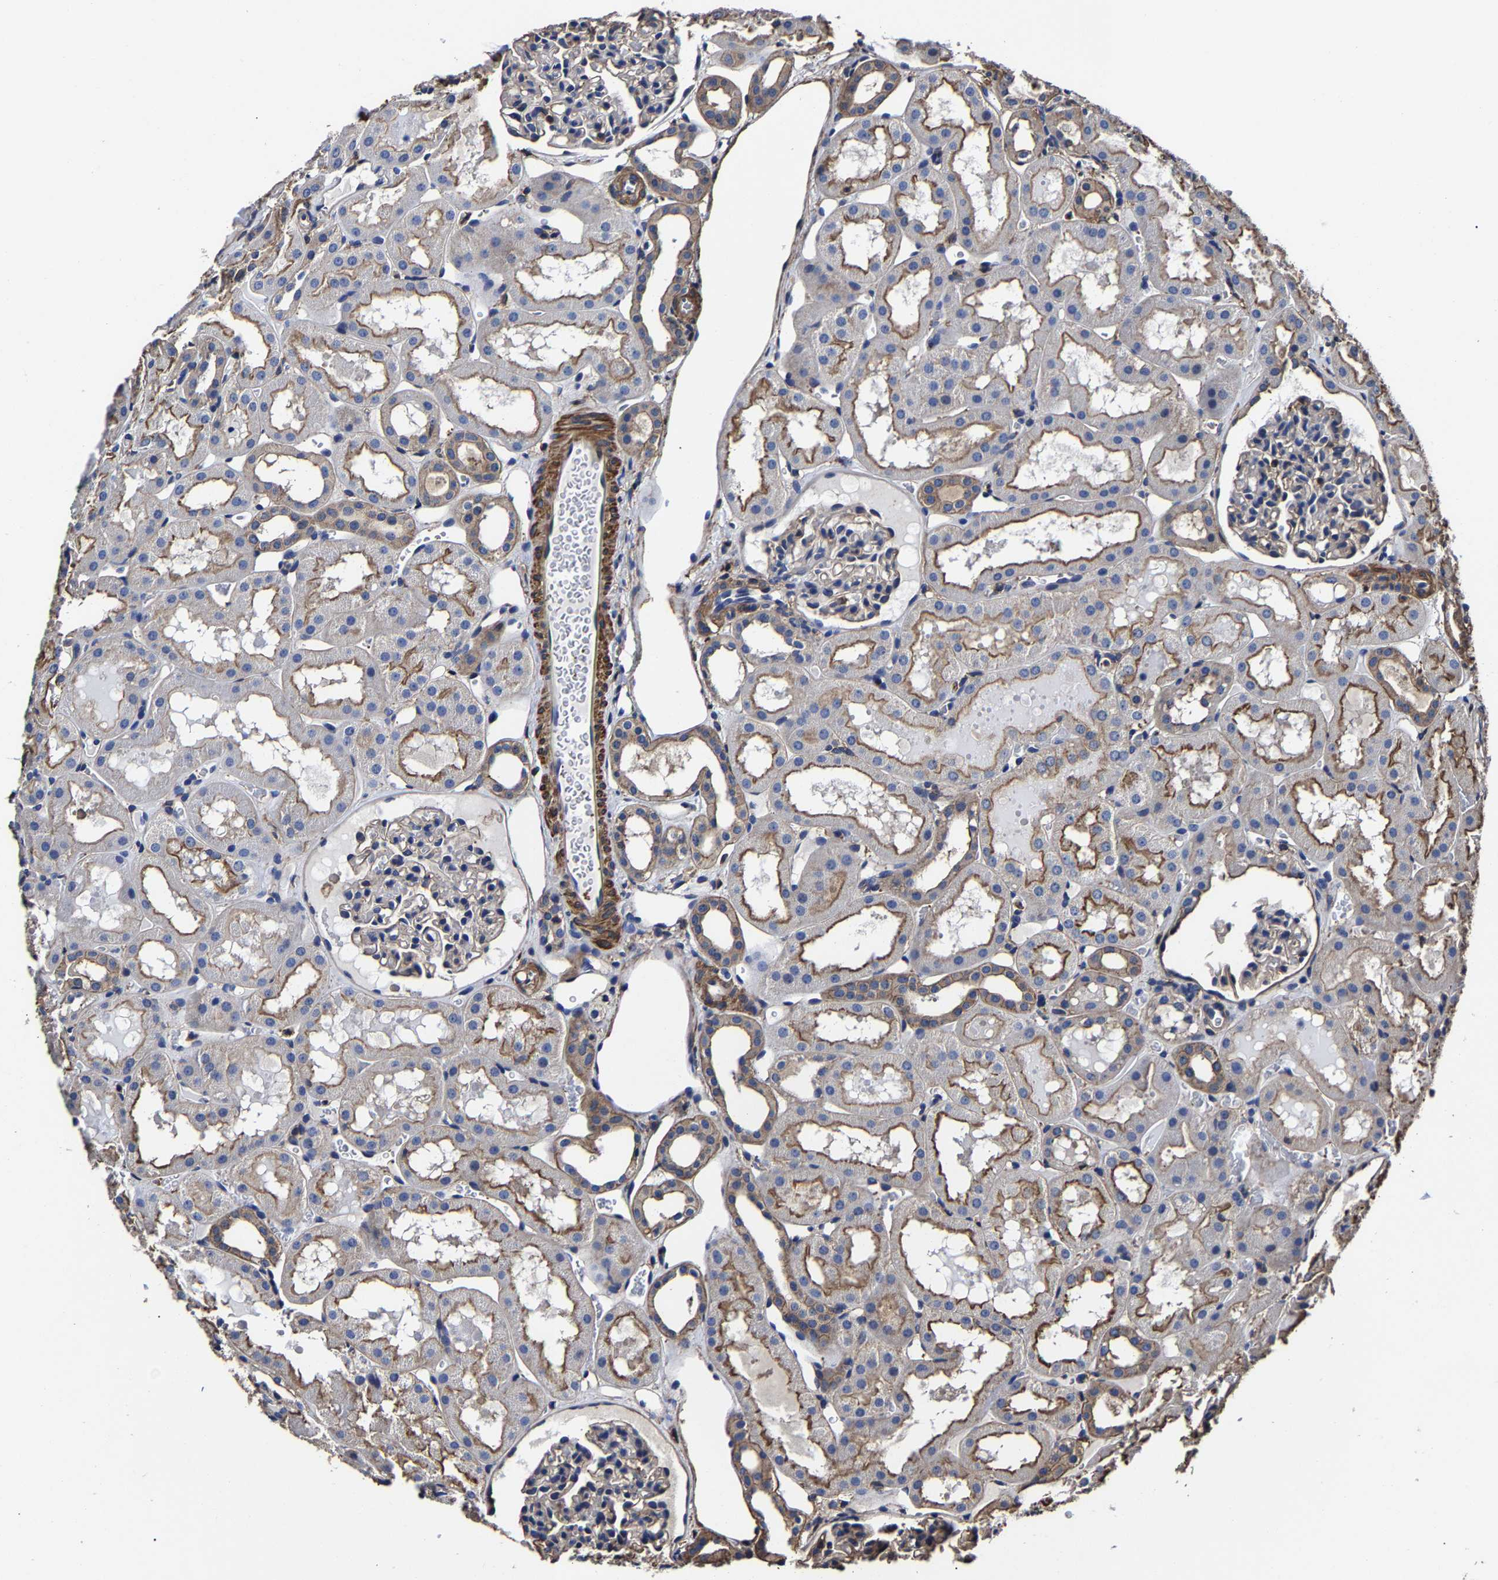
{"staining": {"intensity": "weak", "quantity": "25%-75%", "location": "cytoplasmic/membranous"}, "tissue": "kidney", "cell_type": "Cells in glomeruli", "image_type": "normal", "snomed": [{"axis": "morphology", "description": "Normal tissue, NOS"}, {"axis": "topography", "description": "Kidney"}, {"axis": "topography", "description": "Urinary bladder"}], "caption": "This image displays immunohistochemistry staining of normal human kidney, with low weak cytoplasmic/membranous staining in approximately 25%-75% of cells in glomeruli.", "gene": "SSH3", "patient": {"sex": "male", "age": 16}}